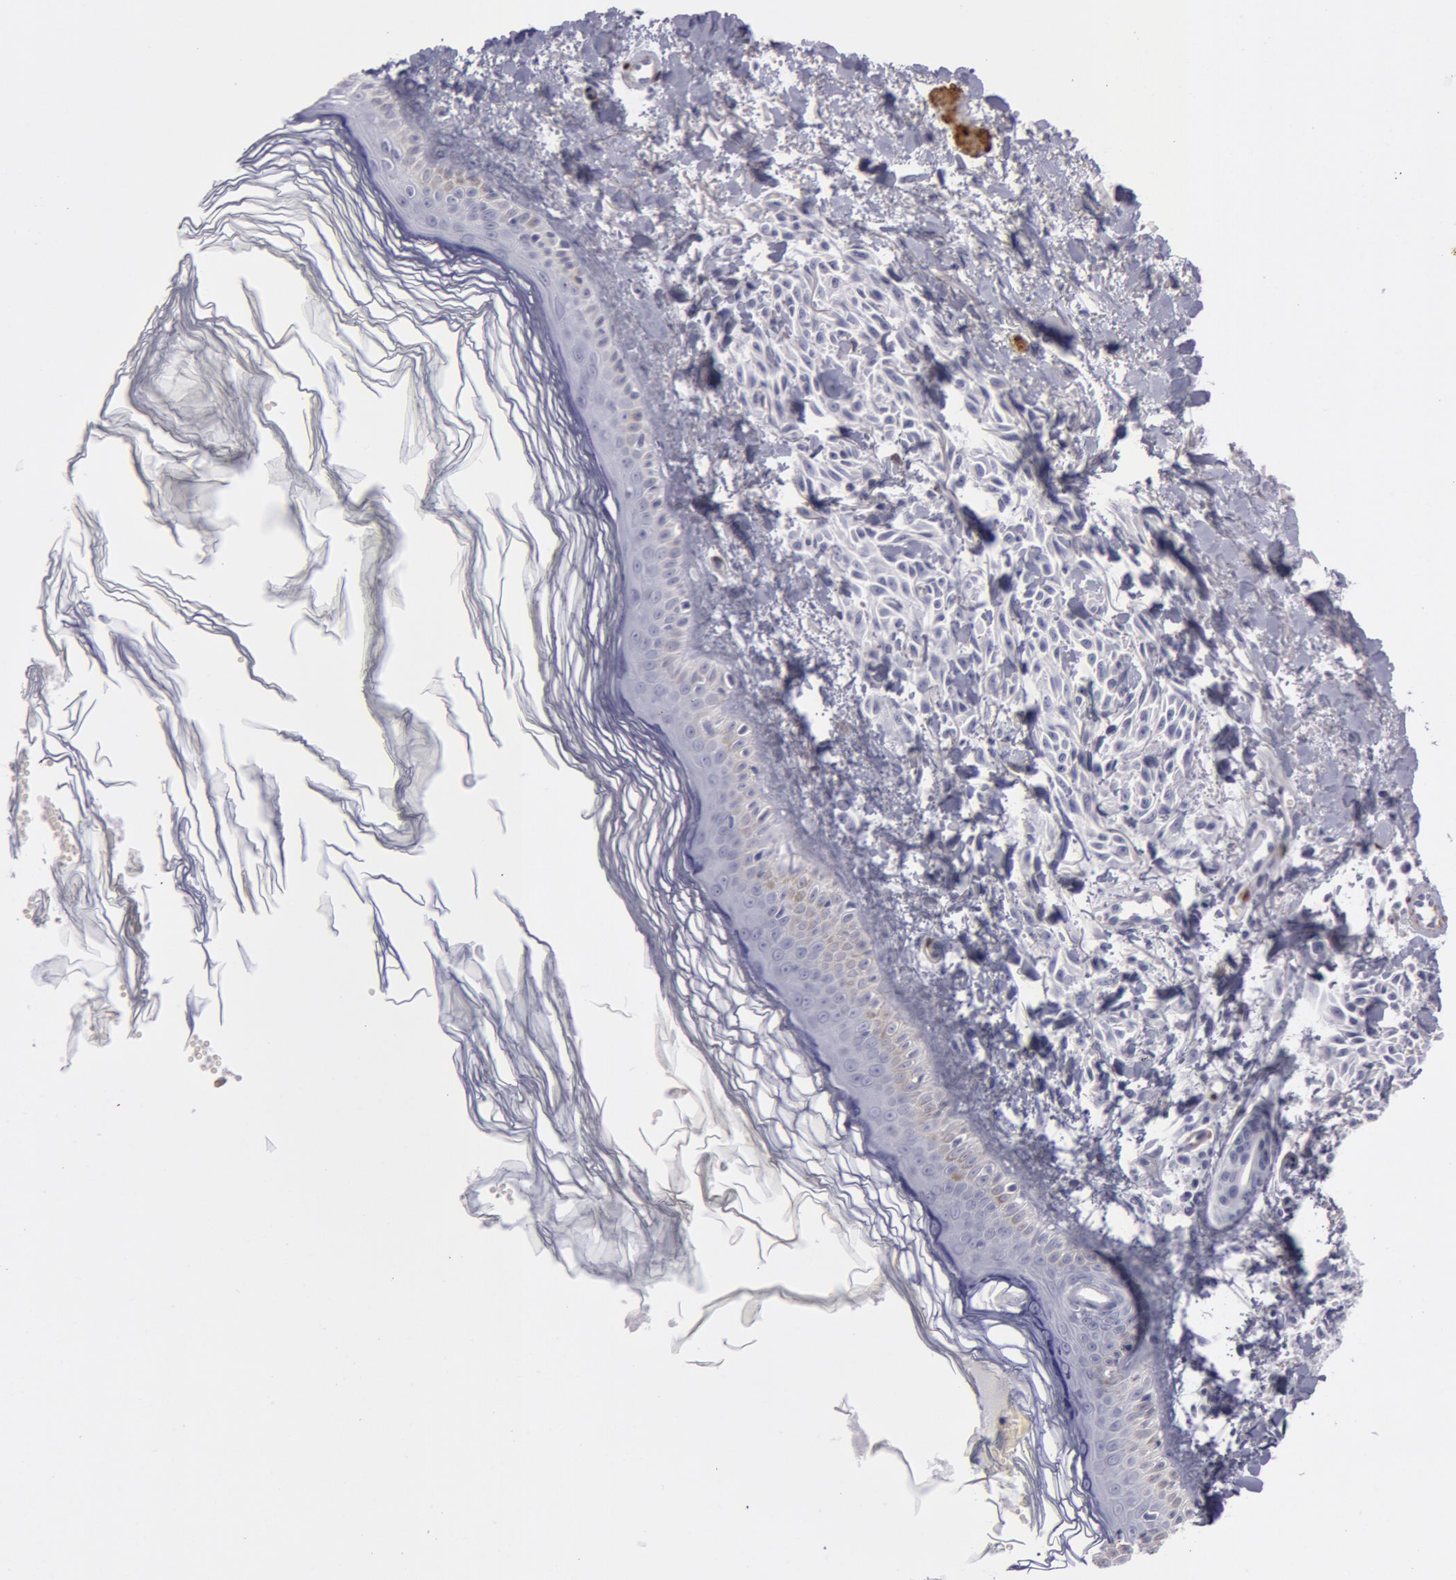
{"staining": {"intensity": "negative", "quantity": "none", "location": "none"}, "tissue": "melanoma", "cell_type": "Tumor cells", "image_type": "cancer", "snomed": [{"axis": "morphology", "description": "Malignant melanoma, NOS"}, {"axis": "topography", "description": "Skin"}], "caption": "Photomicrograph shows no significant protein staining in tumor cells of melanoma. The staining is performed using DAB (3,3'-diaminobenzidine) brown chromogen with nuclei counter-stained in using hematoxylin.", "gene": "TAGLN", "patient": {"sex": "female", "age": 73}}